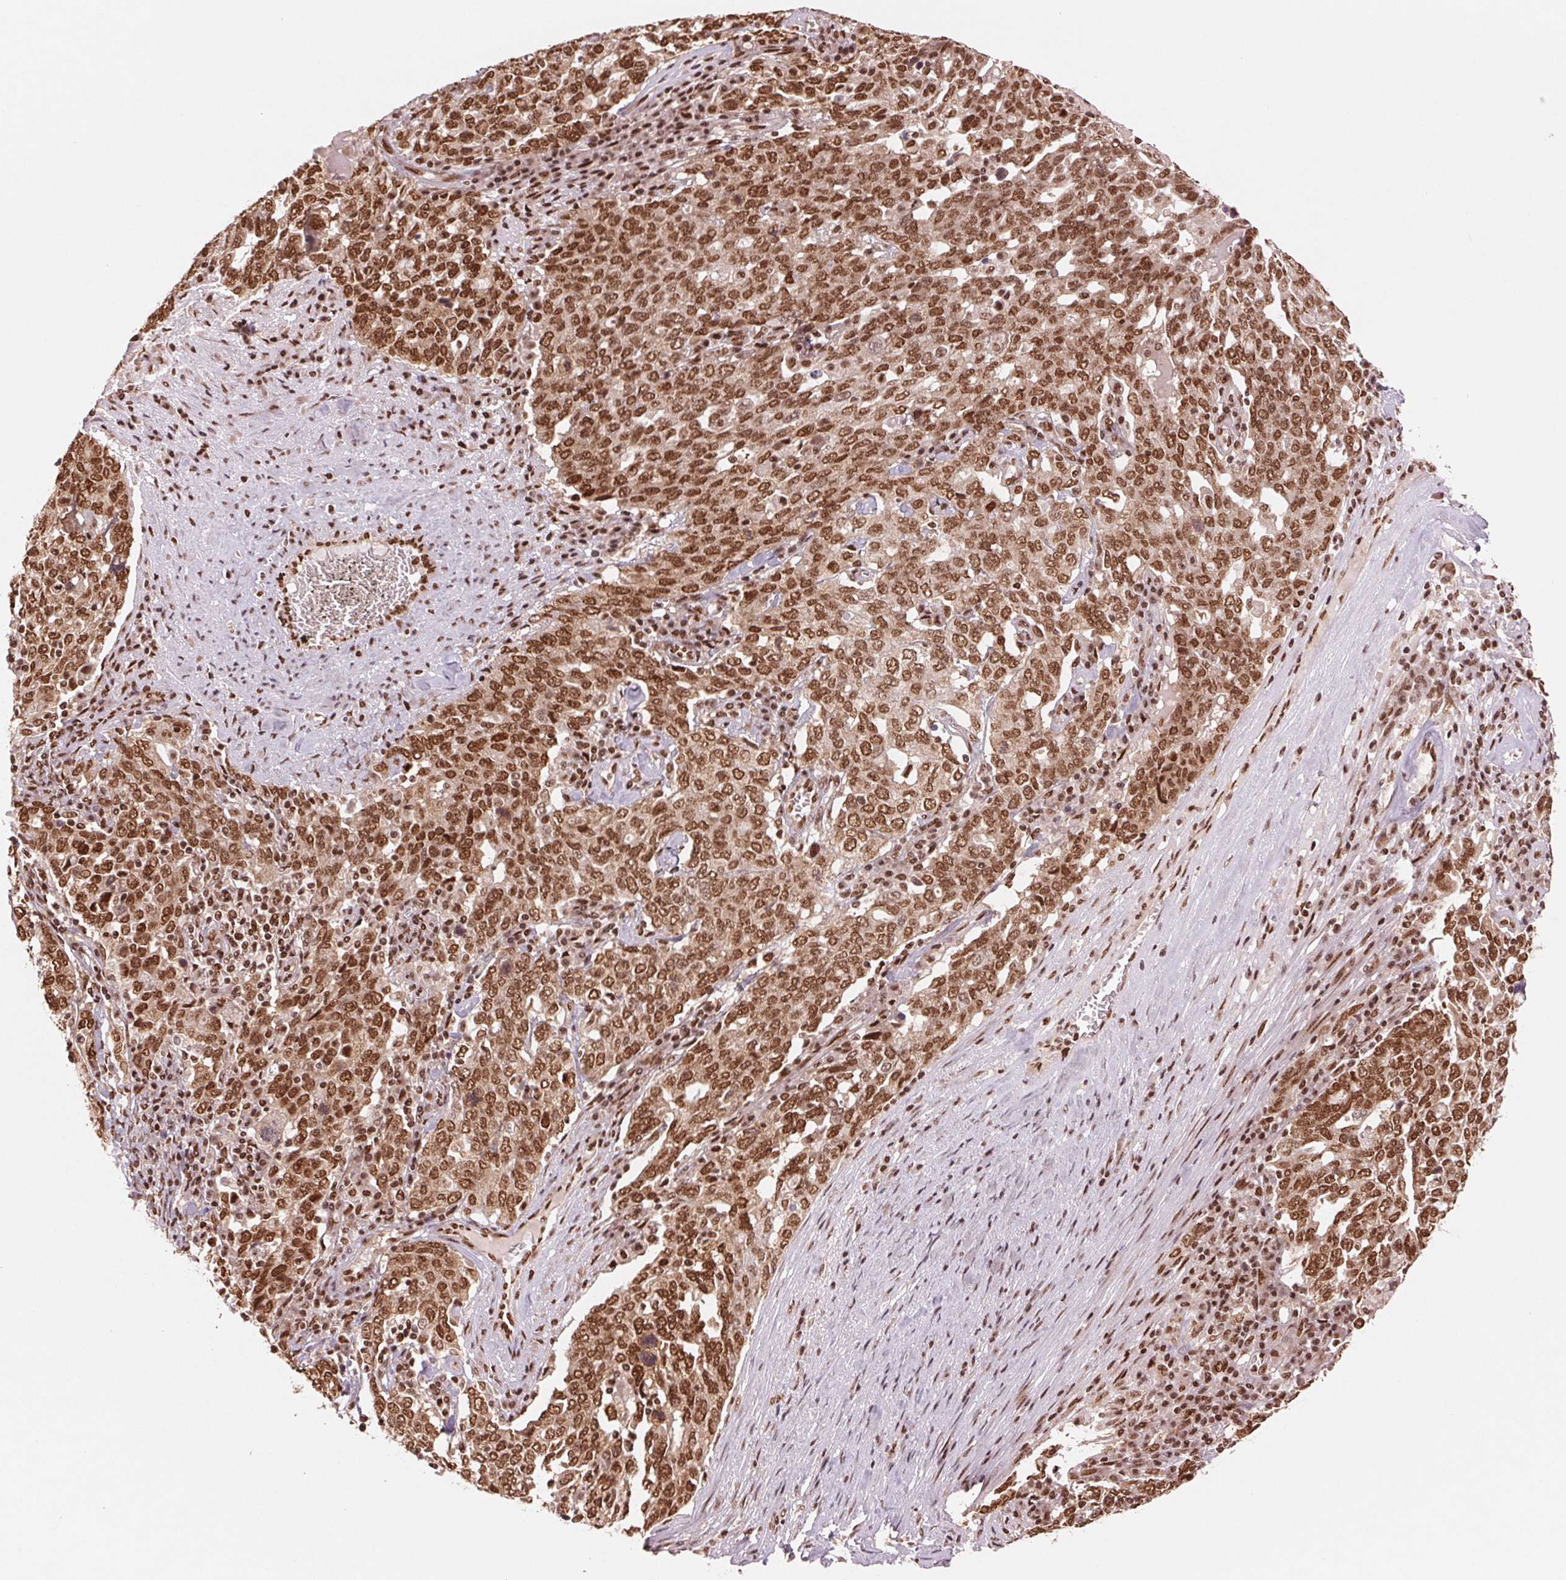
{"staining": {"intensity": "strong", "quantity": ">75%", "location": "nuclear"}, "tissue": "ovarian cancer", "cell_type": "Tumor cells", "image_type": "cancer", "snomed": [{"axis": "morphology", "description": "Carcinoma, endometroid"}, {"axis": "topography", "description": "Ovary"}], "caption": "This photomicrograph demonstrates immunohistochemistry (IHC) staining of ovarian cancer (endometroid carcinoma), with high strong nuclear positivity in about >75% of tumor cells.", "gene": "TTLL9", "patient": {"sex": "female", "age": 62}}